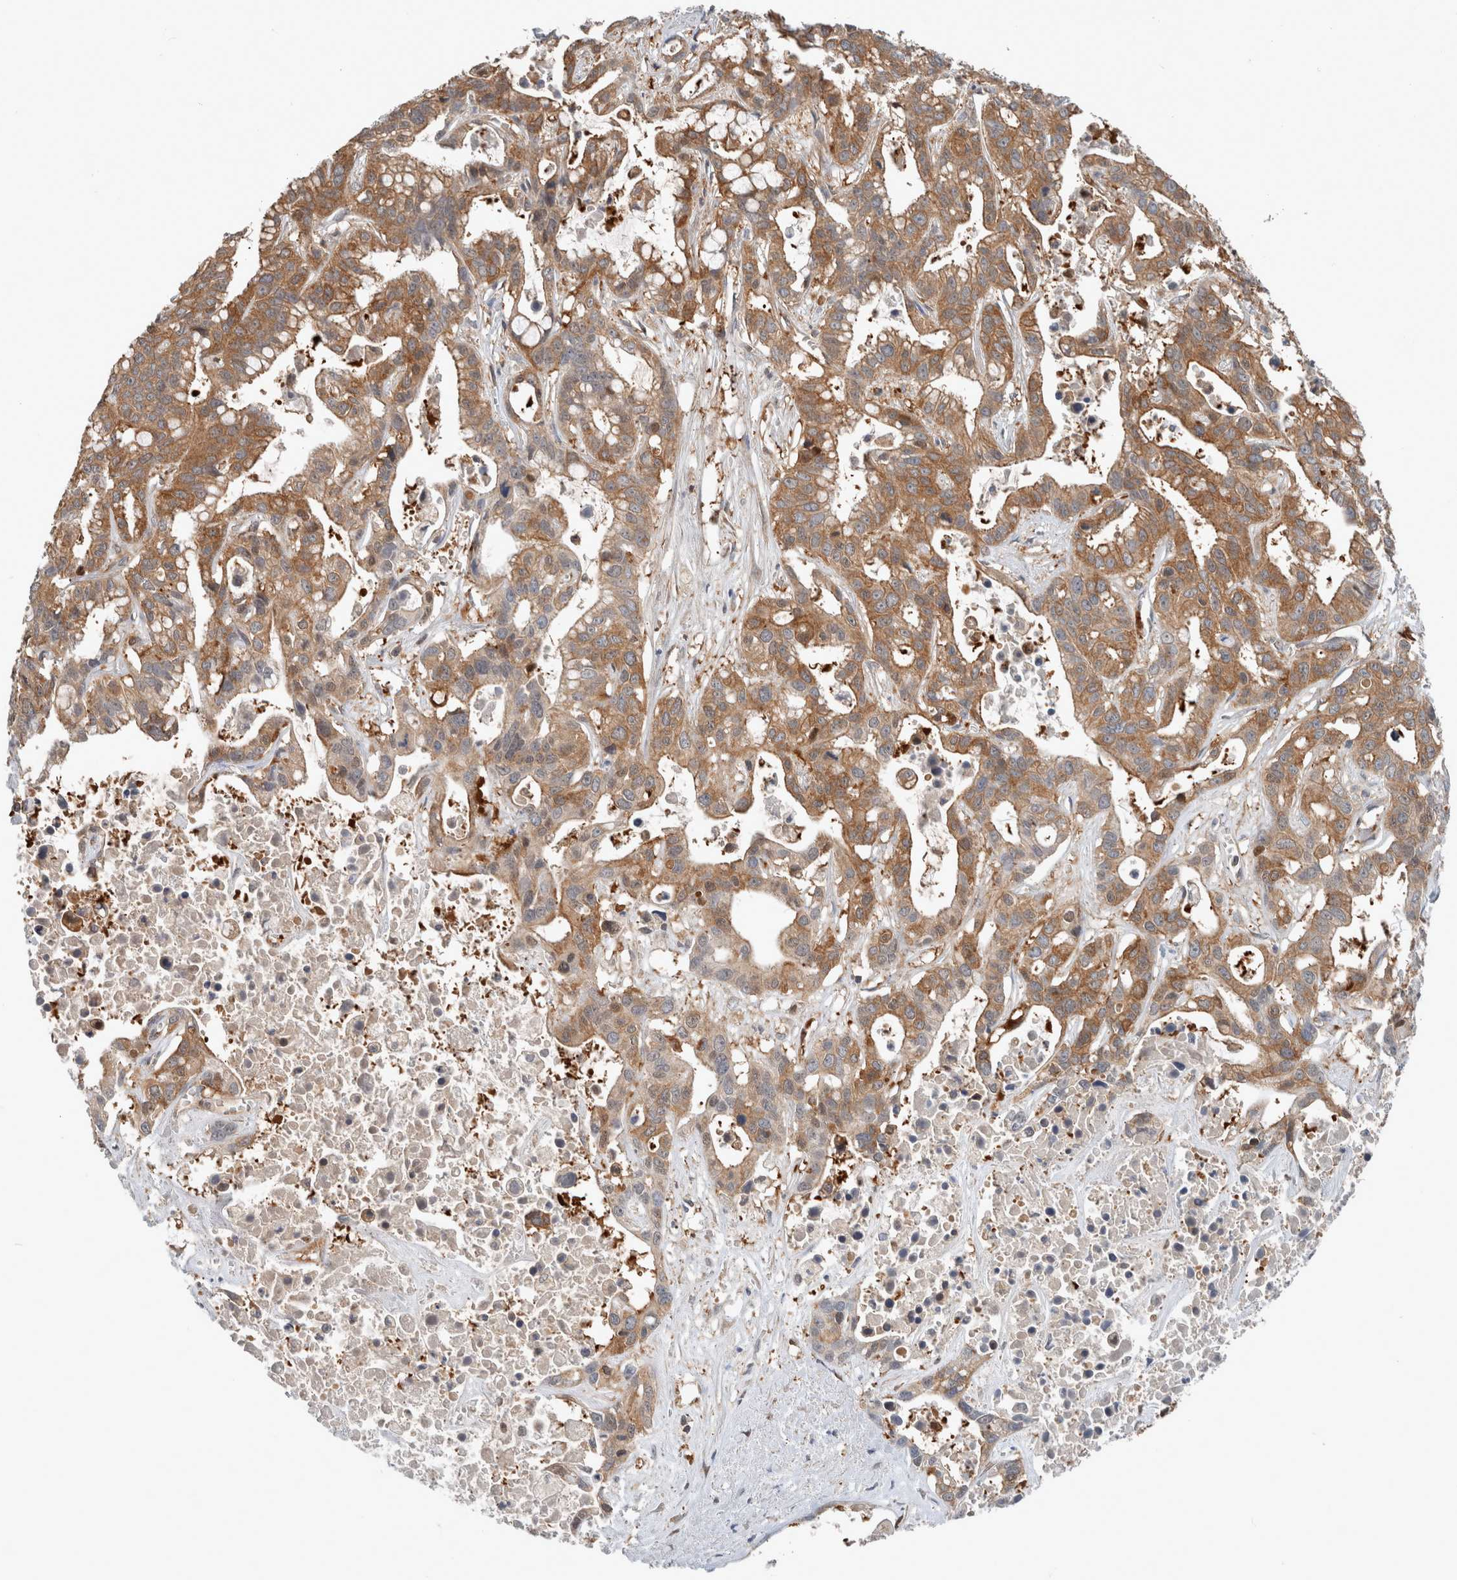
{"staining": {"intensity": "moderate", "quantity": ">75%", "location": "cytoplasmic/membranous"}, "tissue": "liver cancer", "cell_type": "Tumor cells", "image_type": "cancer", "snomed": [{"axis": "morphology", "description": "Cholangiocarcinoma"}, {"axis": "topography", "description": "Liver"}], "caption": "Immunohistochemical staining of liver cancer displays medium levels of moderate cytoplasmic/membranous protein staining in about >75% of tumor cells. (DAB = brown stain, brightfield microscopy at high magnification).", "gene": "XPNPEP1", "patient": {"sex": "female", "age": 65}}